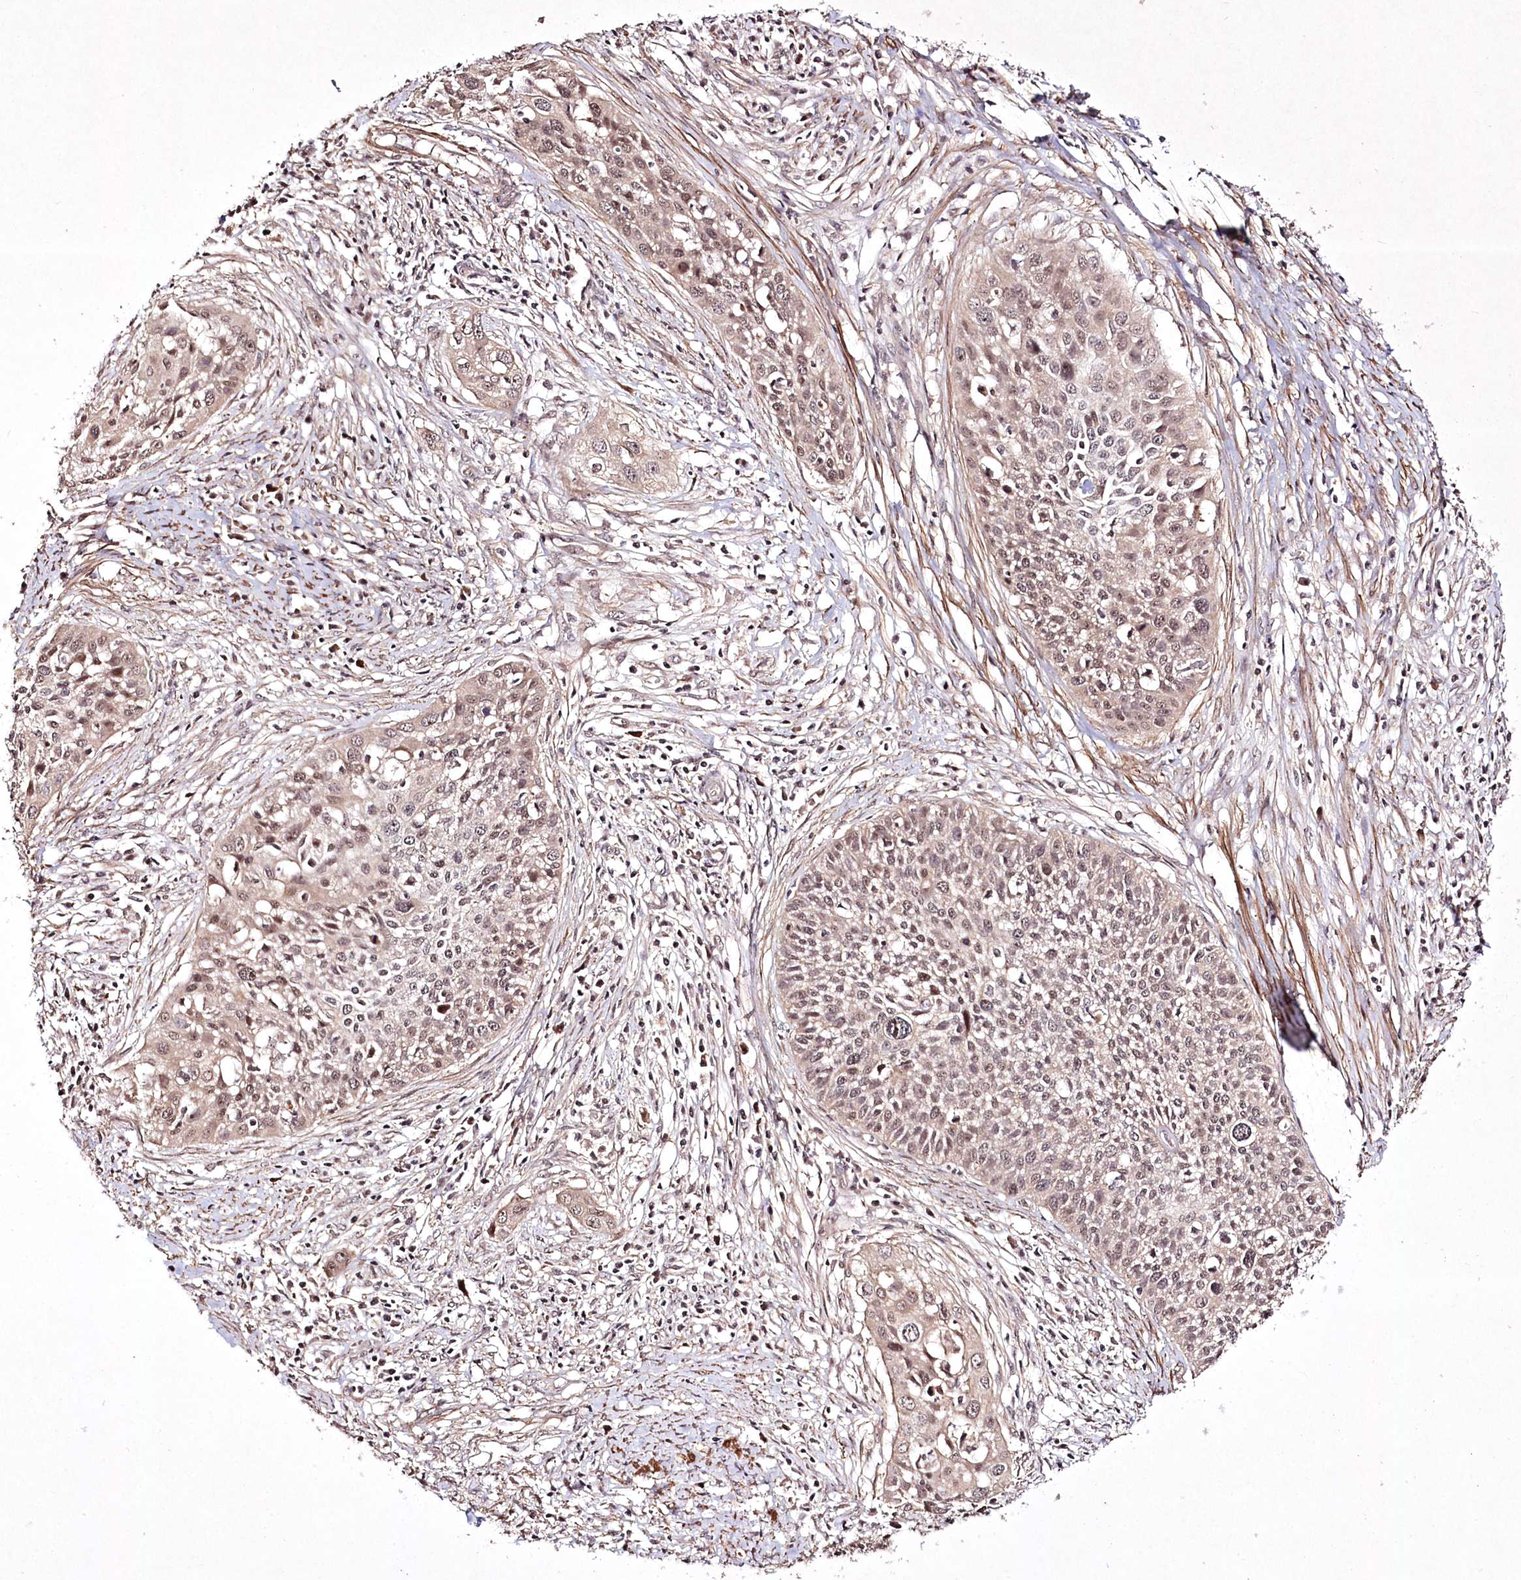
{"staining": {"intensity": "weak", "quantity": ">75%", "location": "nuclear"}, "tissue": "cervical cancer", "cell_type": "Tumor cells", "image_type": "cancer", "snomed": [{"axis": "morphology", "description": "Squamous cell carcinoma, NOS"}, {"axis": "topography", "description": "Cervix"}], "caption": "Brown immunohistochemical staining in cervical squamous cell carcinoma displays weak nuclear staining in about >75% of tumor cells.", "gene": "CCDC59", "patient": {"sex": "female", "age": 34}}